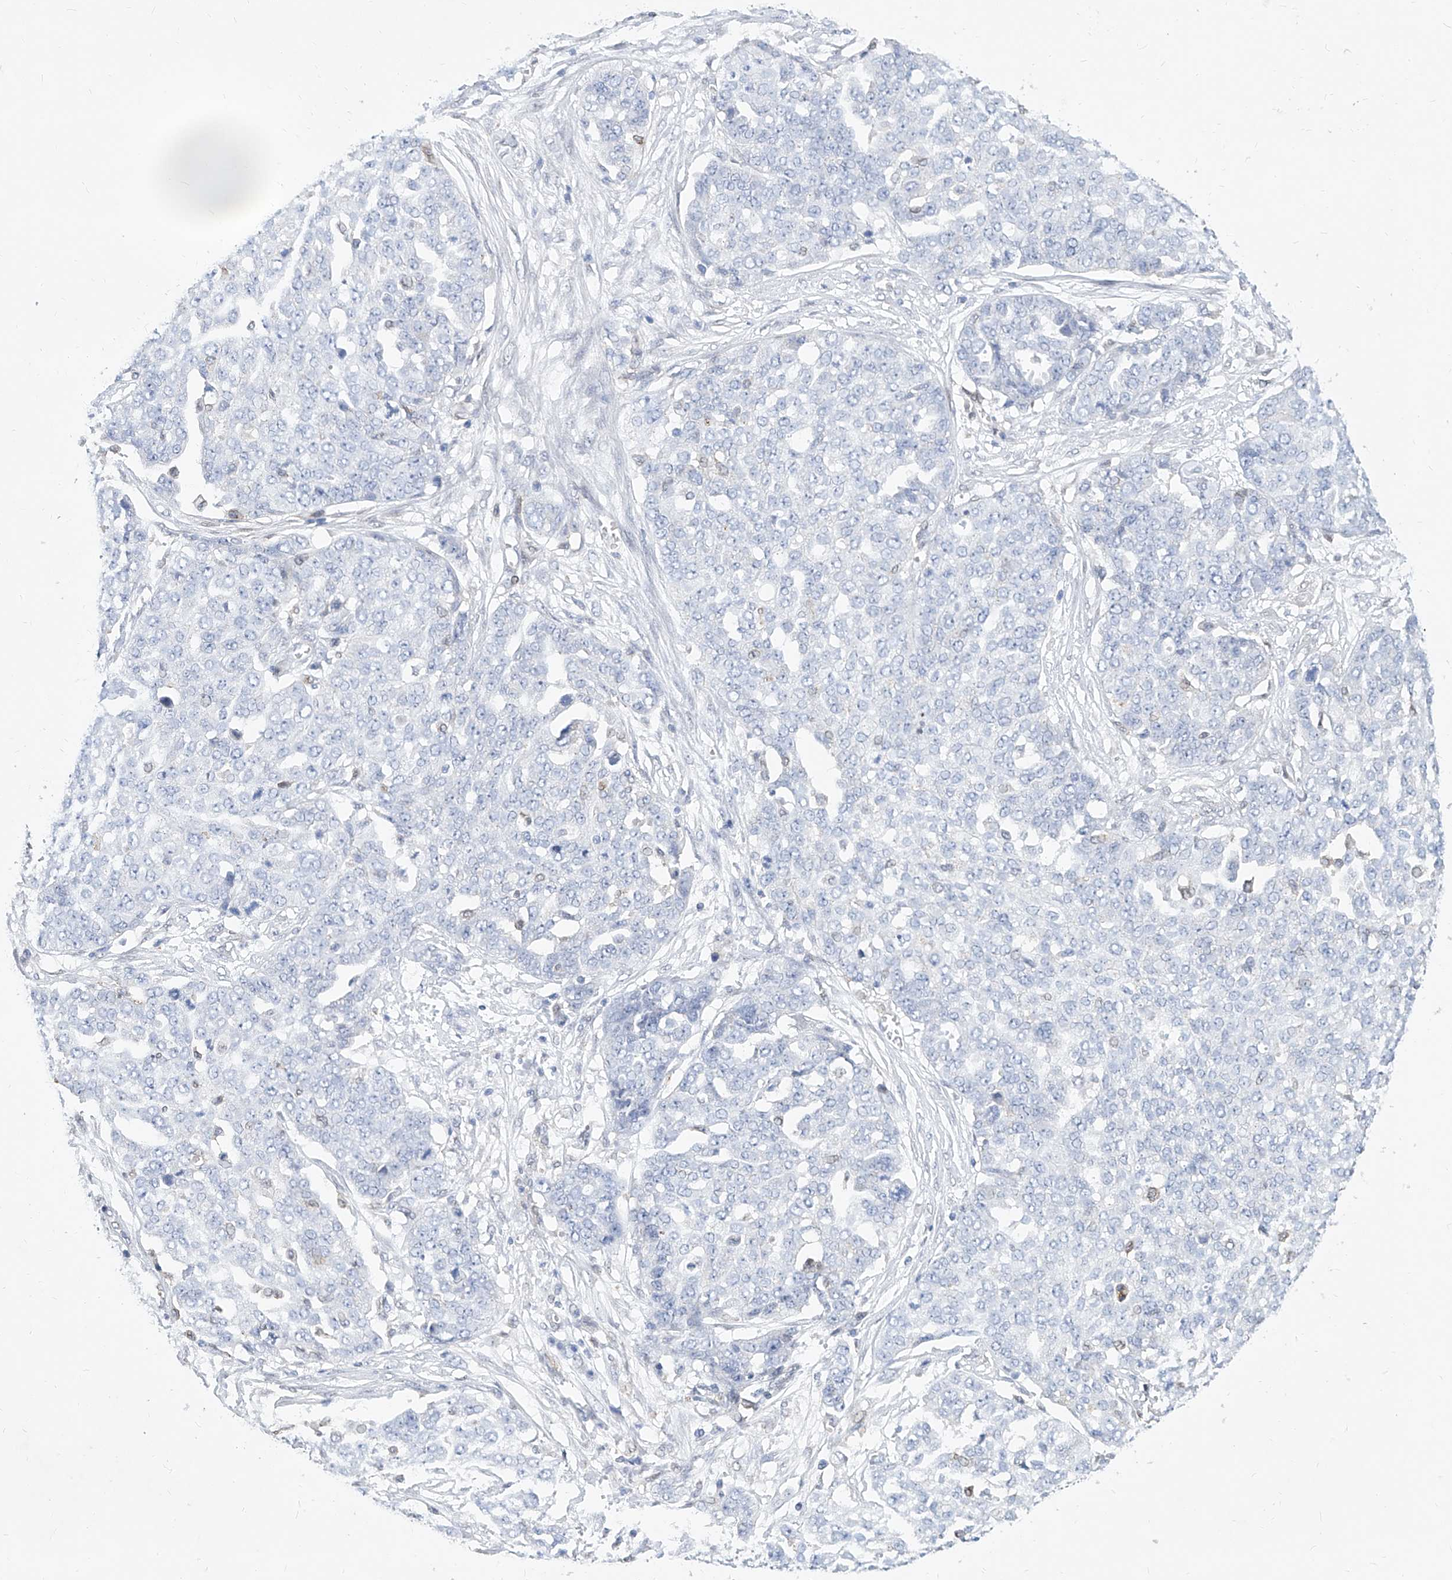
{"staining": {"intensity": "negative", "quantity": "none", "location": "none"}, "tissue": "ovarian cancer", "cell_type": "Tumor cells", "image_type": "cancer", "snomed": [{"axis": "morphology", "description": "Cystadenocarcinoma, serous, NOS"}, {"axis": "topography", "description": "Soft tissue"}, {"axis": "topography", "description": "Ovary"}], "caption": "There is no significant staining in tumor cells of ovarian serous cystadenocarcinoma. The staining was performed using DAB (3,3'-diaminobenzidine) to visualize the protein expression in brown, while the nuclei were stained in blue with hematoxylin (Magnification: 20x).", "gene": "MX2", "patient": {"sex": "female", "age": 57}}